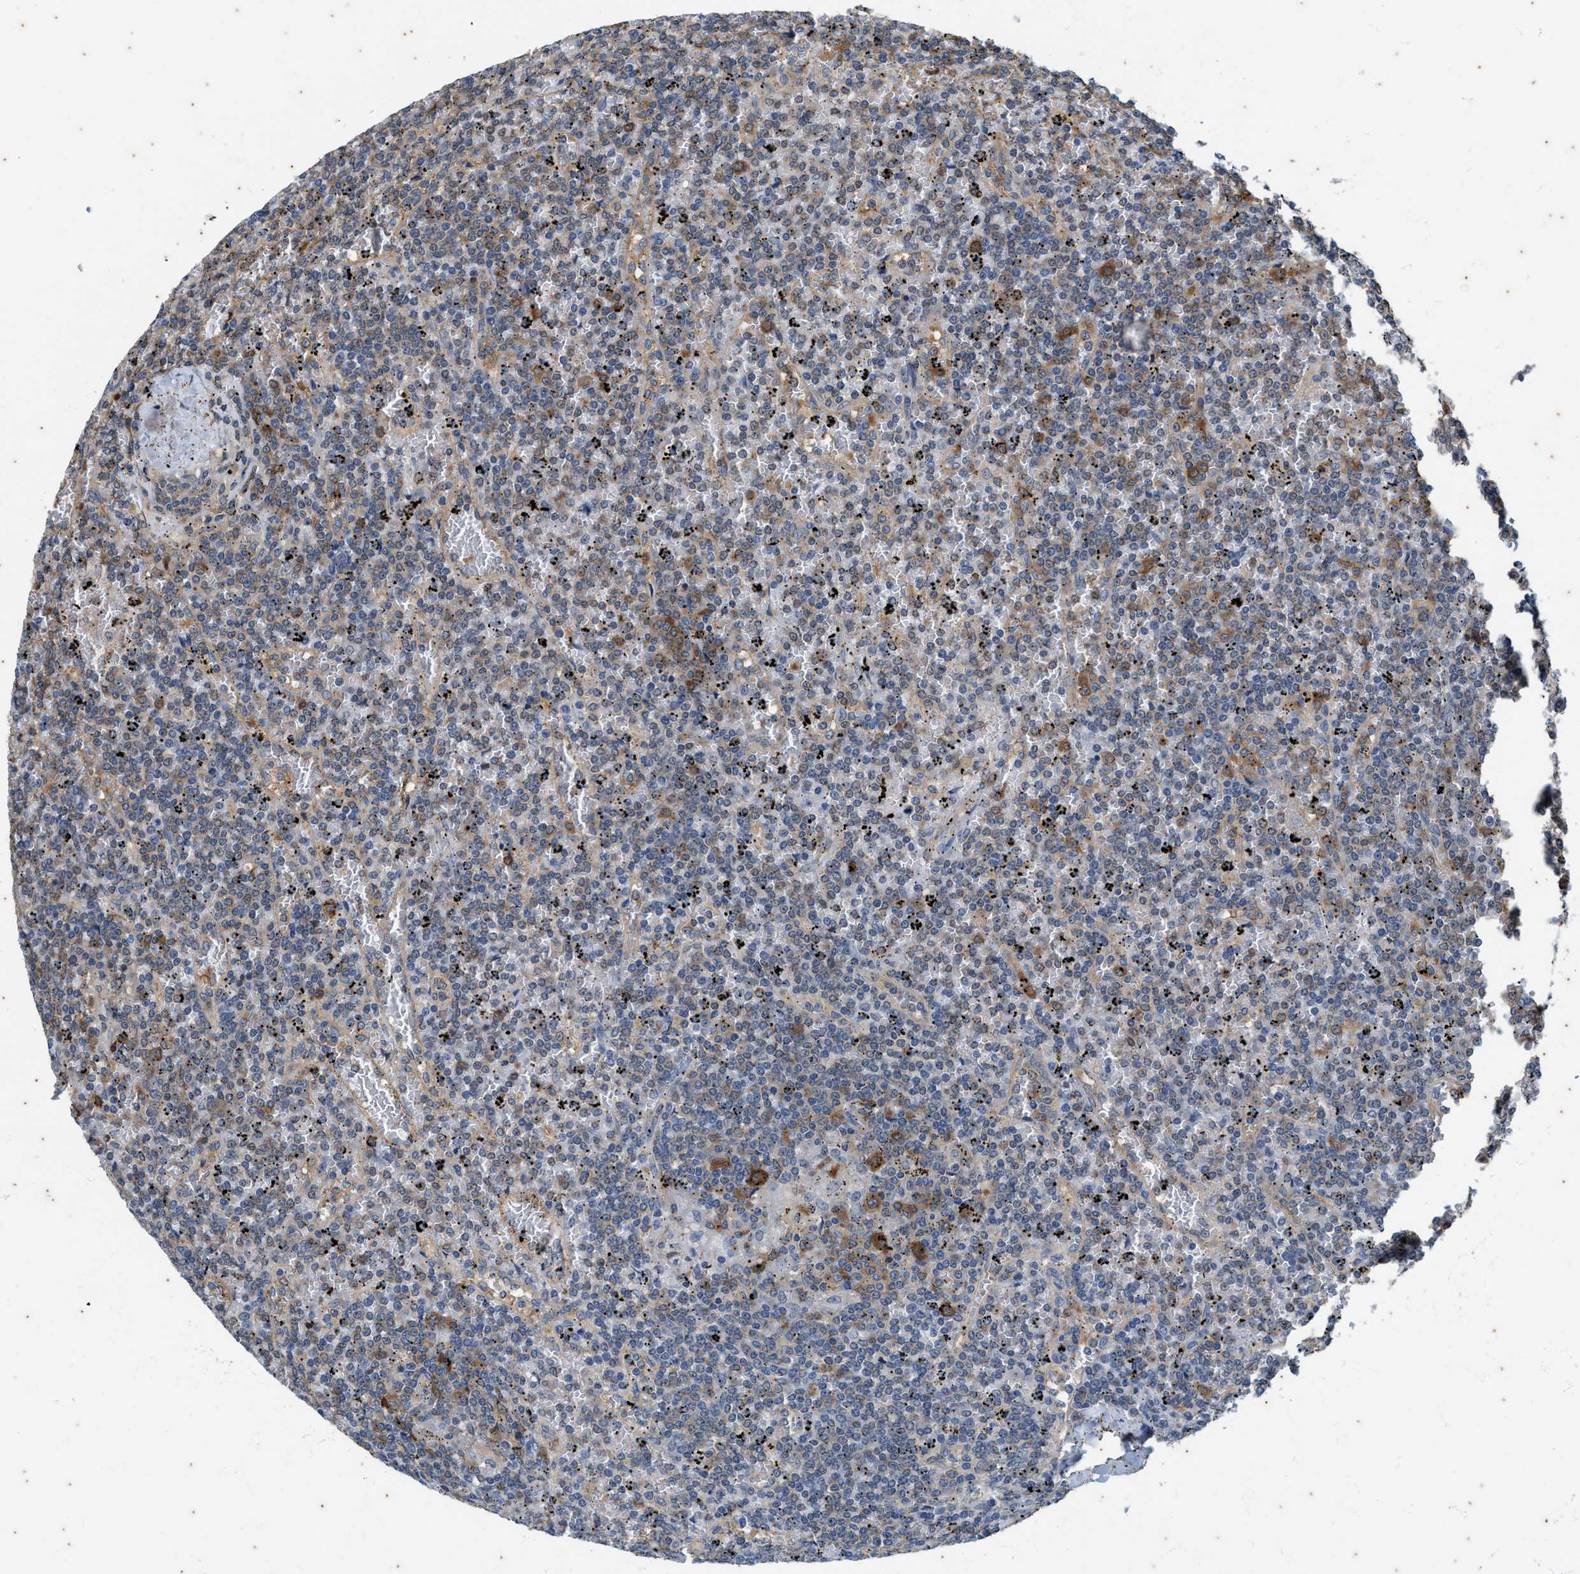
{"staining": {"intensity": "moderate", "quantity": "<25%", "location": "cytoplasmic/membranous"}, "tissue": "lymphoma", "cell_type": "Tumor cells", "image_type": "cancer", "snomed": [{"axis": "morphology", "description": "Malignant lymphoma, non-Hodgkin's type, Low grade"}, {"axis": "topography", "description": "Spleen"}], "caption": "Moderate cytoplasmic/membranous expression for a protein is appreciated in about <25% of tumor cells of lymphoma using IHC.", "gene": "COX19", "patient": {"sex": "female", "age": 19}}